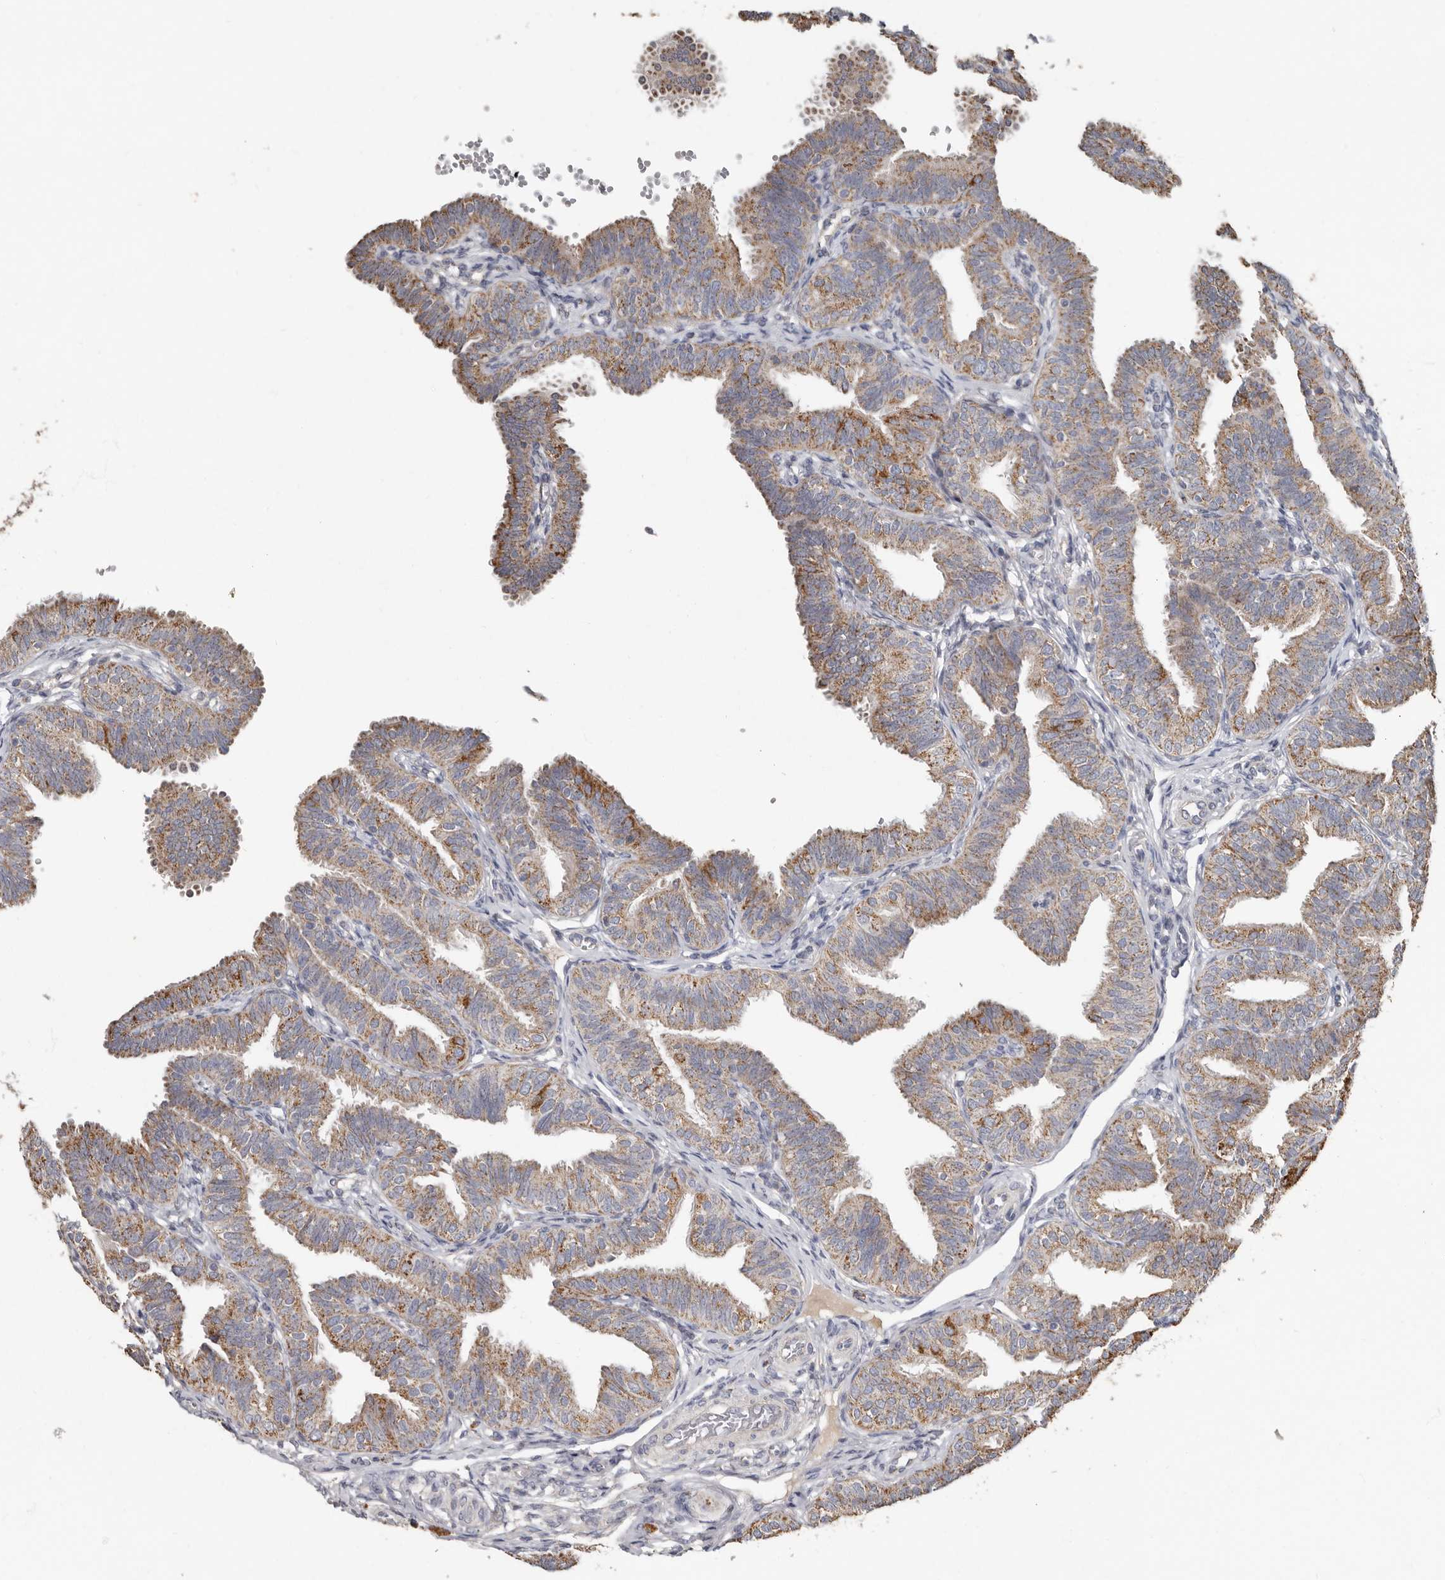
{"staining": {"intensity": "moderate", "quantity": ">75%", "location": "cytoplasmic/membranous"}, "tissue": "fallopian tube", "cell_type": "Glandular cells", "image_type": "normal", "snomed": [{"axis": "morphology", "description": "Normal tissue, NOS"}, {"axis": "topography", "description": "Fallopian tube"}], "caption": "DAB (3,3'-diaminobenzidine) immunohistochemical staining of unremarkable fallopian tube reveals moderate cytoplasmic/membranous protein staining in approximately >75% of glandular cells. (DAB (3,3'-diaminobenzidine) IHC, brown staining for protein, blue staining for nuclei).", "gene": "KIF26B", "patient": {"sex": "female", "age": 35}}